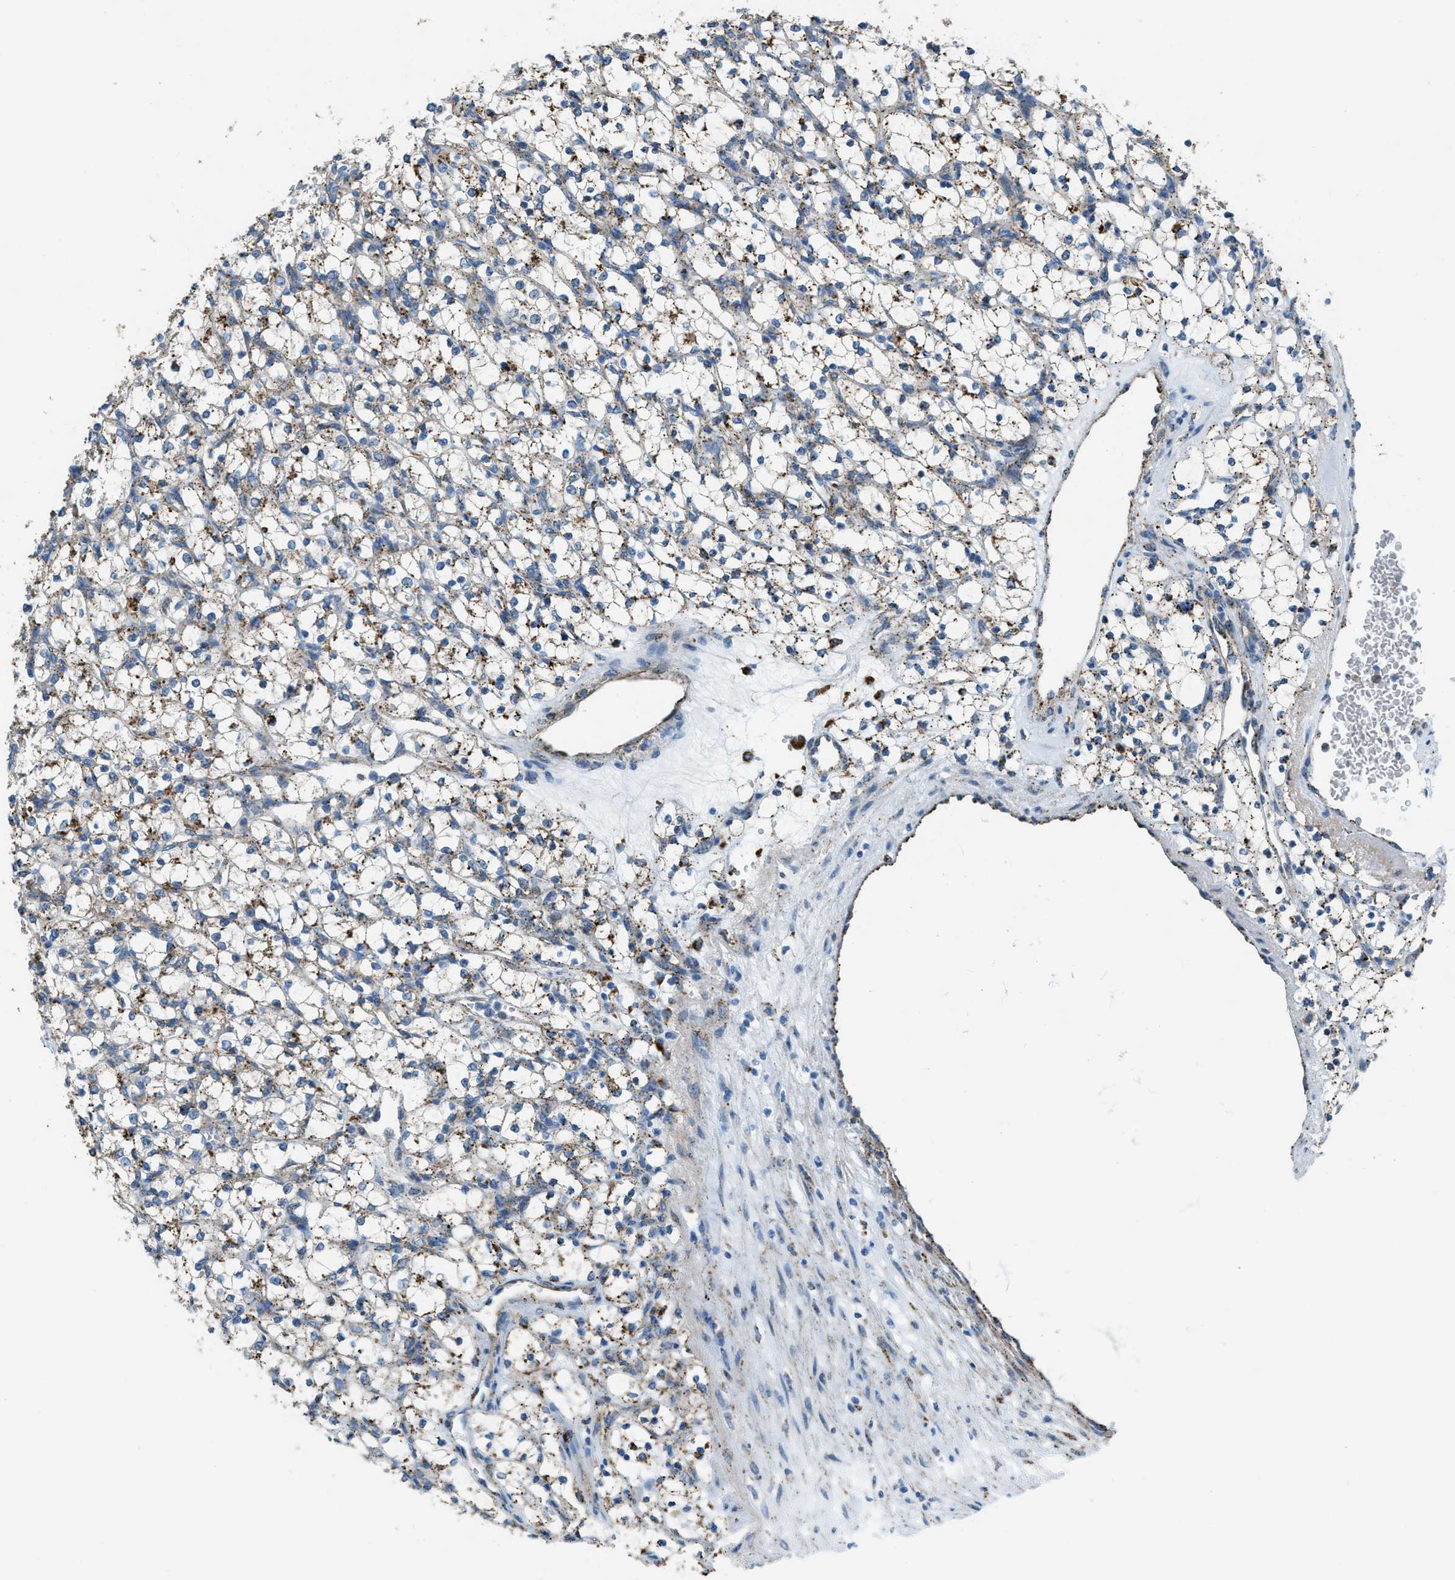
{"staining": {"intensity": "moderate", "quantity": ">75%", "location": "cytoplasmic/membranous"}, "tissue": "renal cancer", "cell_type": "Tumor cells", "image_type": "cancer", "snomed": [{"axis": "morphology", "description": "Adenocarcinoma, NOS"}, {"axis": "topography", "description": "Kidney"}], "caption": "Human renal adenocarcinoma stained with a brown dye displays moderate cytoplasmic/membranous positive staining in about >75% of tumor cells.", "gene": "SCARB2", "patient": {"sex": "female", "age": 69}}